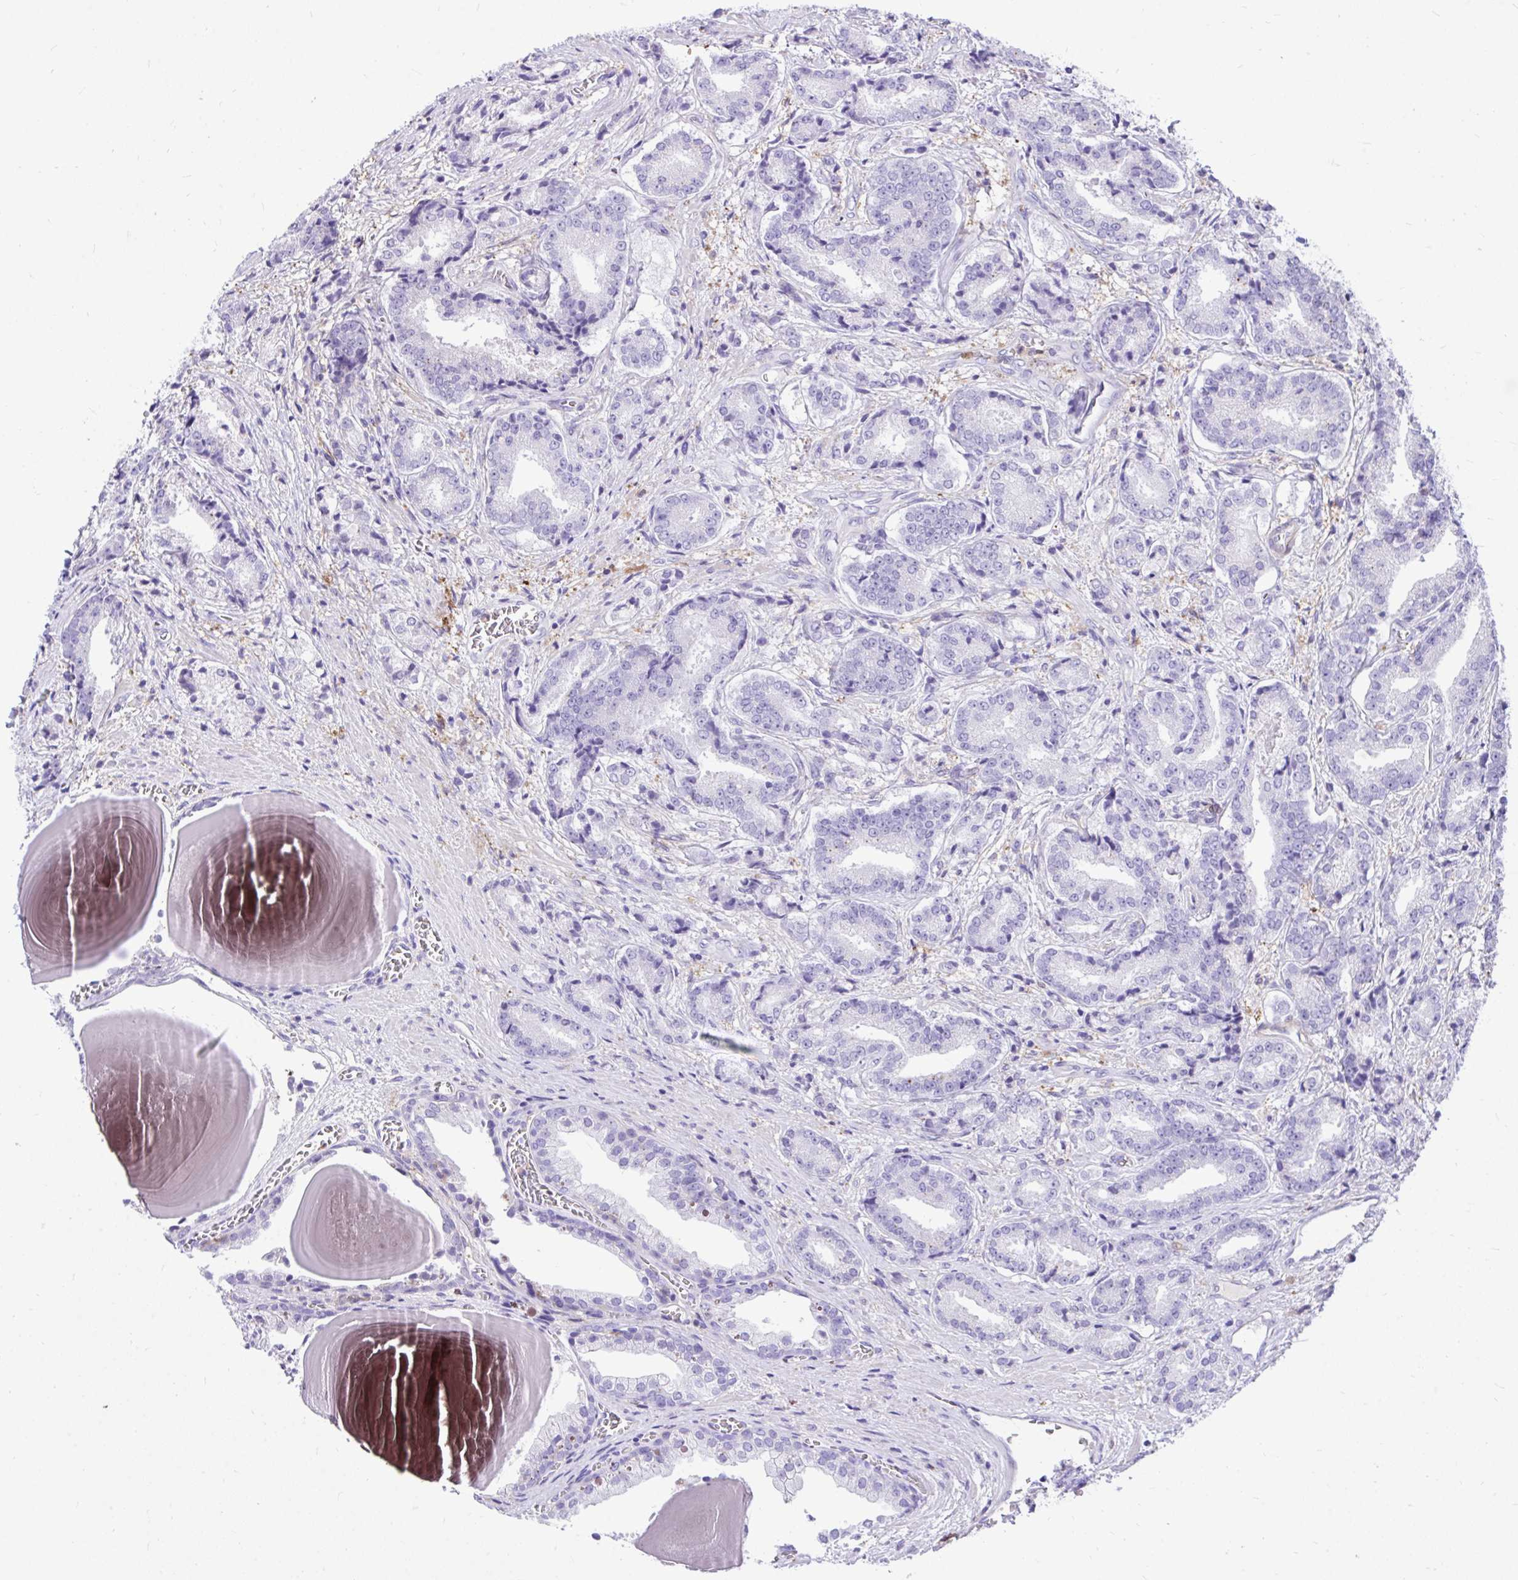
{"staining": {"intensity": "negative", "quantity": "none", "location": "none"}, "tissue": "prostate cancer", "cell_type": "Tumor cells", "image_type": "cancer", "snomed": [{"axis": "morphology", "description": "Adenocarcinoma, High grade"}, {"axis": "topography", "description": "Prostate and seminal vesicle, NOS"}], "caption": "The photomicrograph displays no significant positivity in tumor cells of prostate cancer.", "gene": "TLR7", "patient": {"sex": "male", "age": 61}}